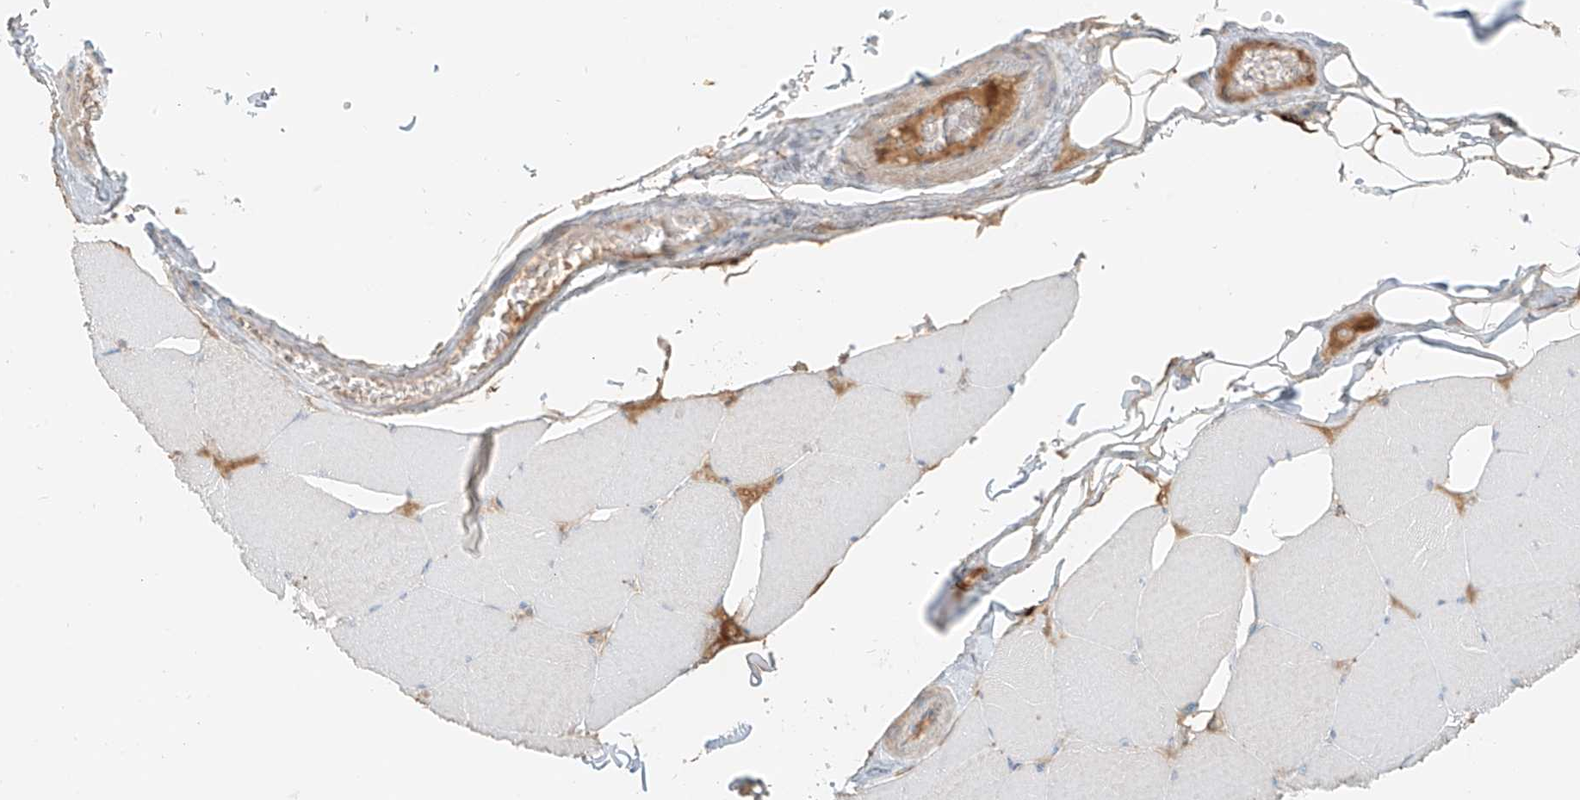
{"staining": {"intensity": "negative", "quantity": "none", "location": "none"}, "tissue": "skeletal muscle", "cell_type": "Myocytes", "image_type": "normal", "snomed": [{"axis": "morphology", "description": "Normal tissue, NOS"}, {"axis": "topography", "description": "Skeletal muscle"}, {"axis": "topography", "description": "Head-Neck"}], "caption": "An image of skeletal muscle stained for a protein exhibits no brown staining in myocytes. (IHC, brightfield microscopy, high magnification).", "gene": "FSTL1", "patient": {"sex": "male", "age": 66}}